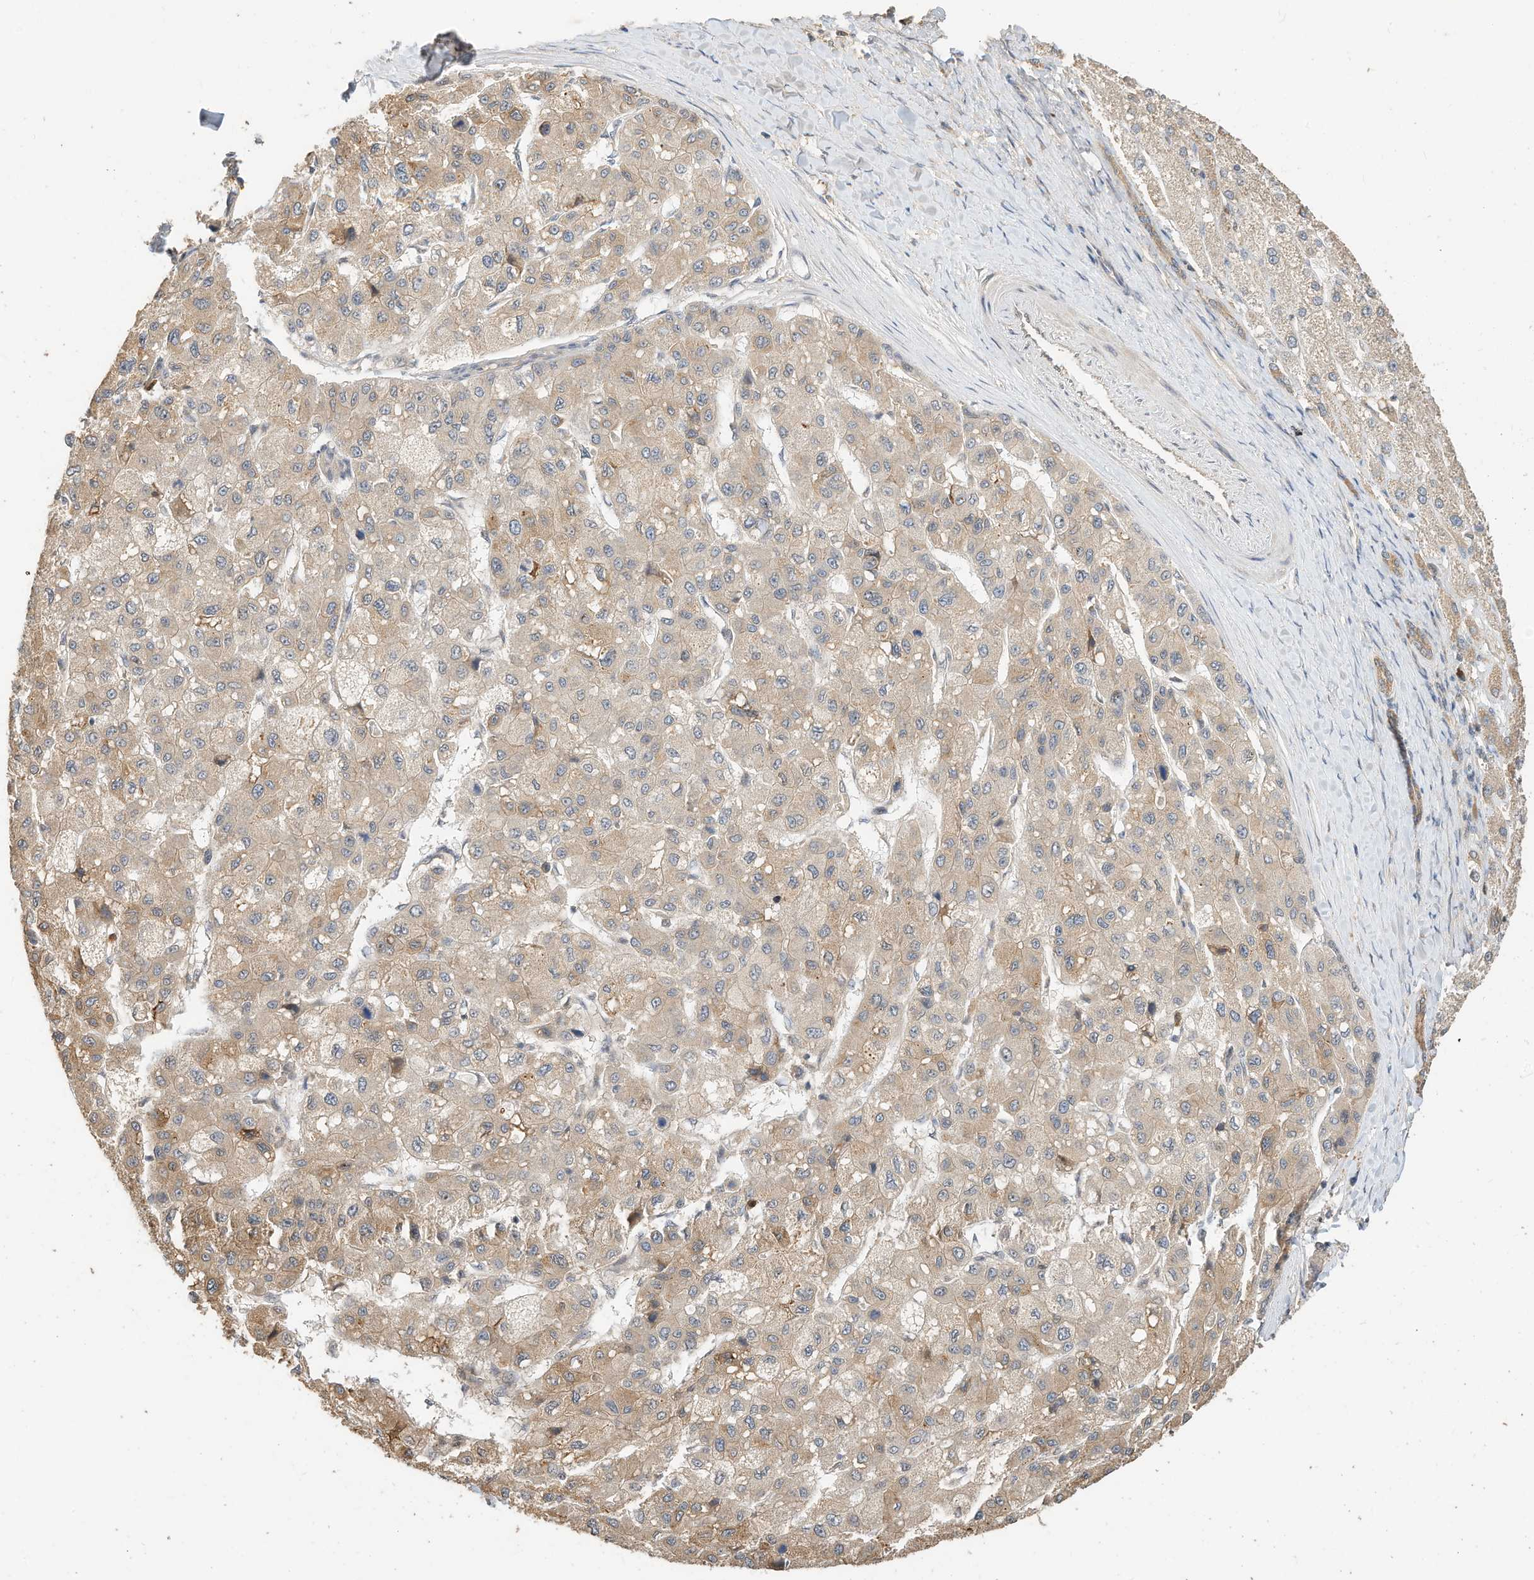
{"staining": {"intensity": "weak", "quantity": "25%-75%", "location": "cytoplasmic/membranous"}, "tissue": "liver cancer", "cell_type": "Tumor cells", "image_type": "cancer", "snomed": [{"axis": "morphology", "description": "Carcinoma, Hepatocellular, NOS"}, {"axis": "topography", "description": "Liver"}], "caption": "Human liver cancer (hepatocellular carcinoma) stained with a brown dye displays weak cytoplasmic/membranous positive staining in approximately 25%-75% of tumor cells.", "gene": "OFD1", "patient": {"sex": "male", "age": 80}}